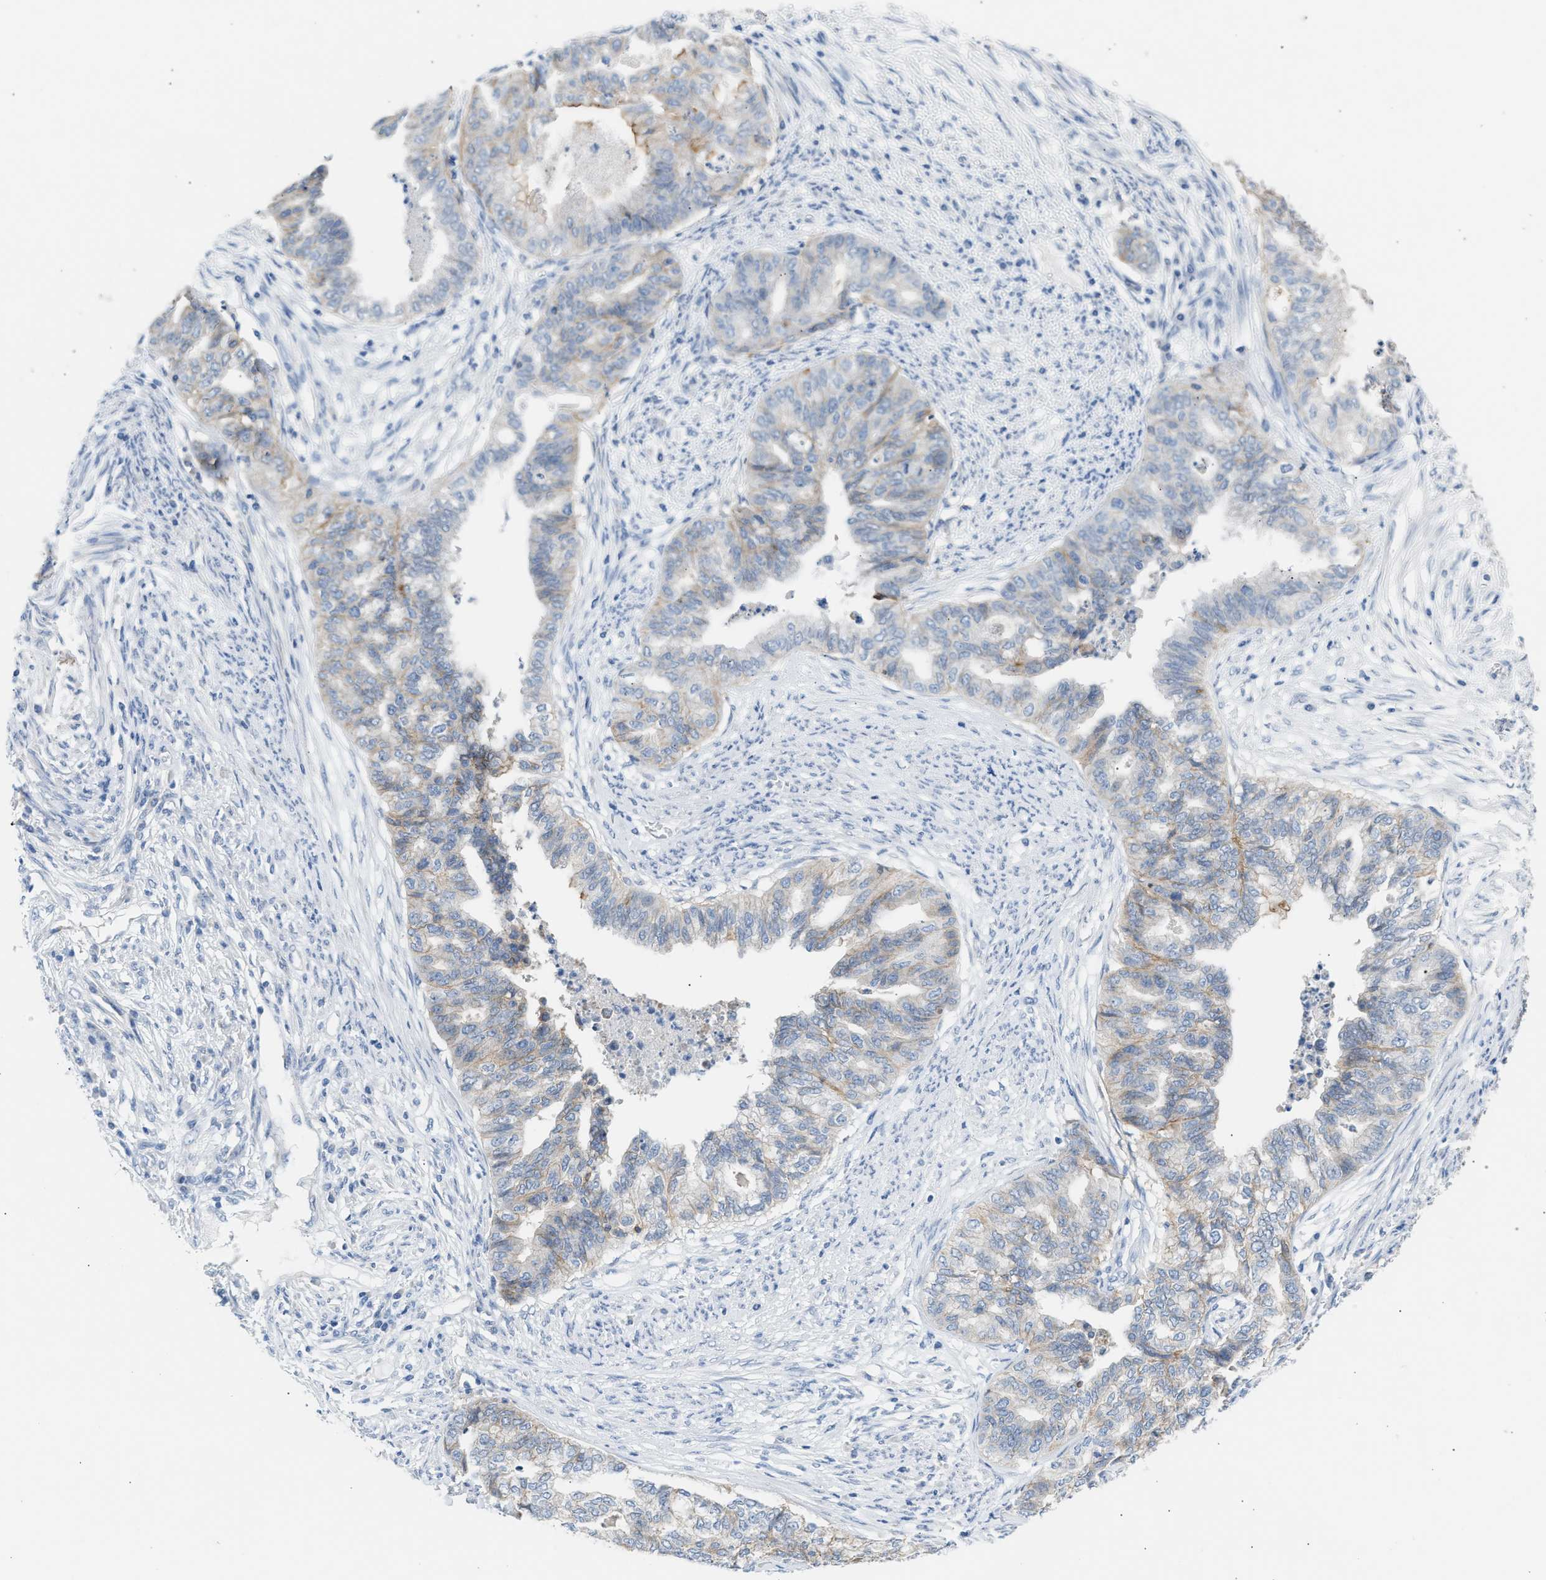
{"staining": {"intensity": "weak", "quantity": "<25%", "location": "cytoplasmic/membranous"}, "tissue": "endometrial cancer", "cell_type": "Tumor cells", "image_type": "cancer", "snomed": [{"axis": "morphology", "description": "Adenocarcinoma, NOS"}, {"axis": "topography", "description": "Endometrium"}], "caption": "Protein analysis of adenocarcinoma (endometrial) reveals no significant staining in tumor cells.", "gene": "ERBB2", "patient": {"sex": "female", "age": 79}}